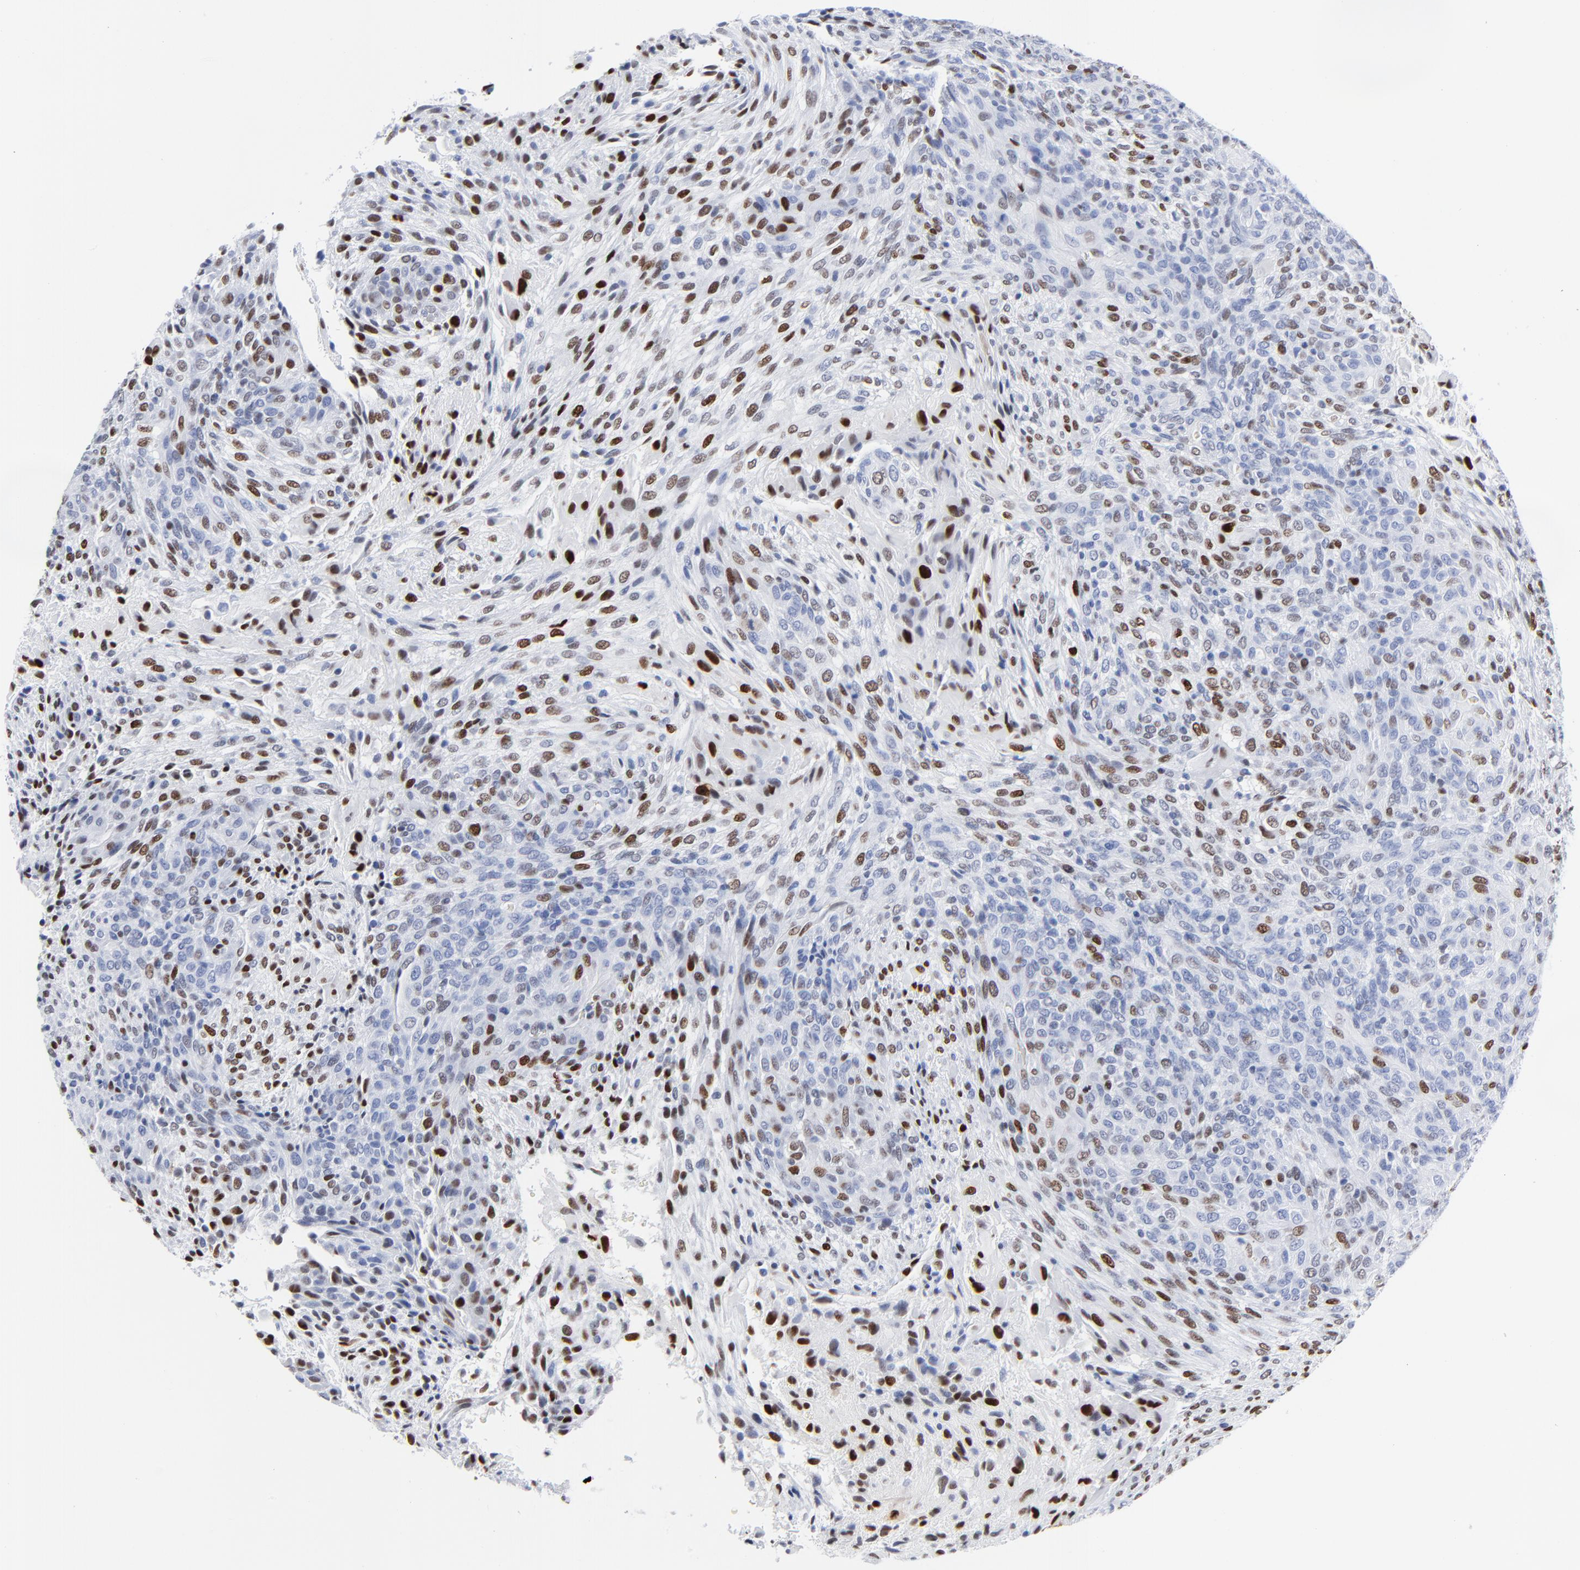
{"staining": {"intensity": "moderate", "quantity": "25%-75%", "location": "nuclear"}, "tissue": "glioma", "cell_type": "Tumor cells", "image_type": "cancer", "snomed": [{"axis": "morphology", "description": "Glioma, malignant, High grade"}, {"axis": "topography", "description": "Cerebral cortex"}], "caption": "Glioma was stained to show a protein in brown. There is medium levels of moderate nuclear positivity in about 25%-75% of tumor cells.", "gene": "JUN", "patient": {"sex": "female", "age": 55}}